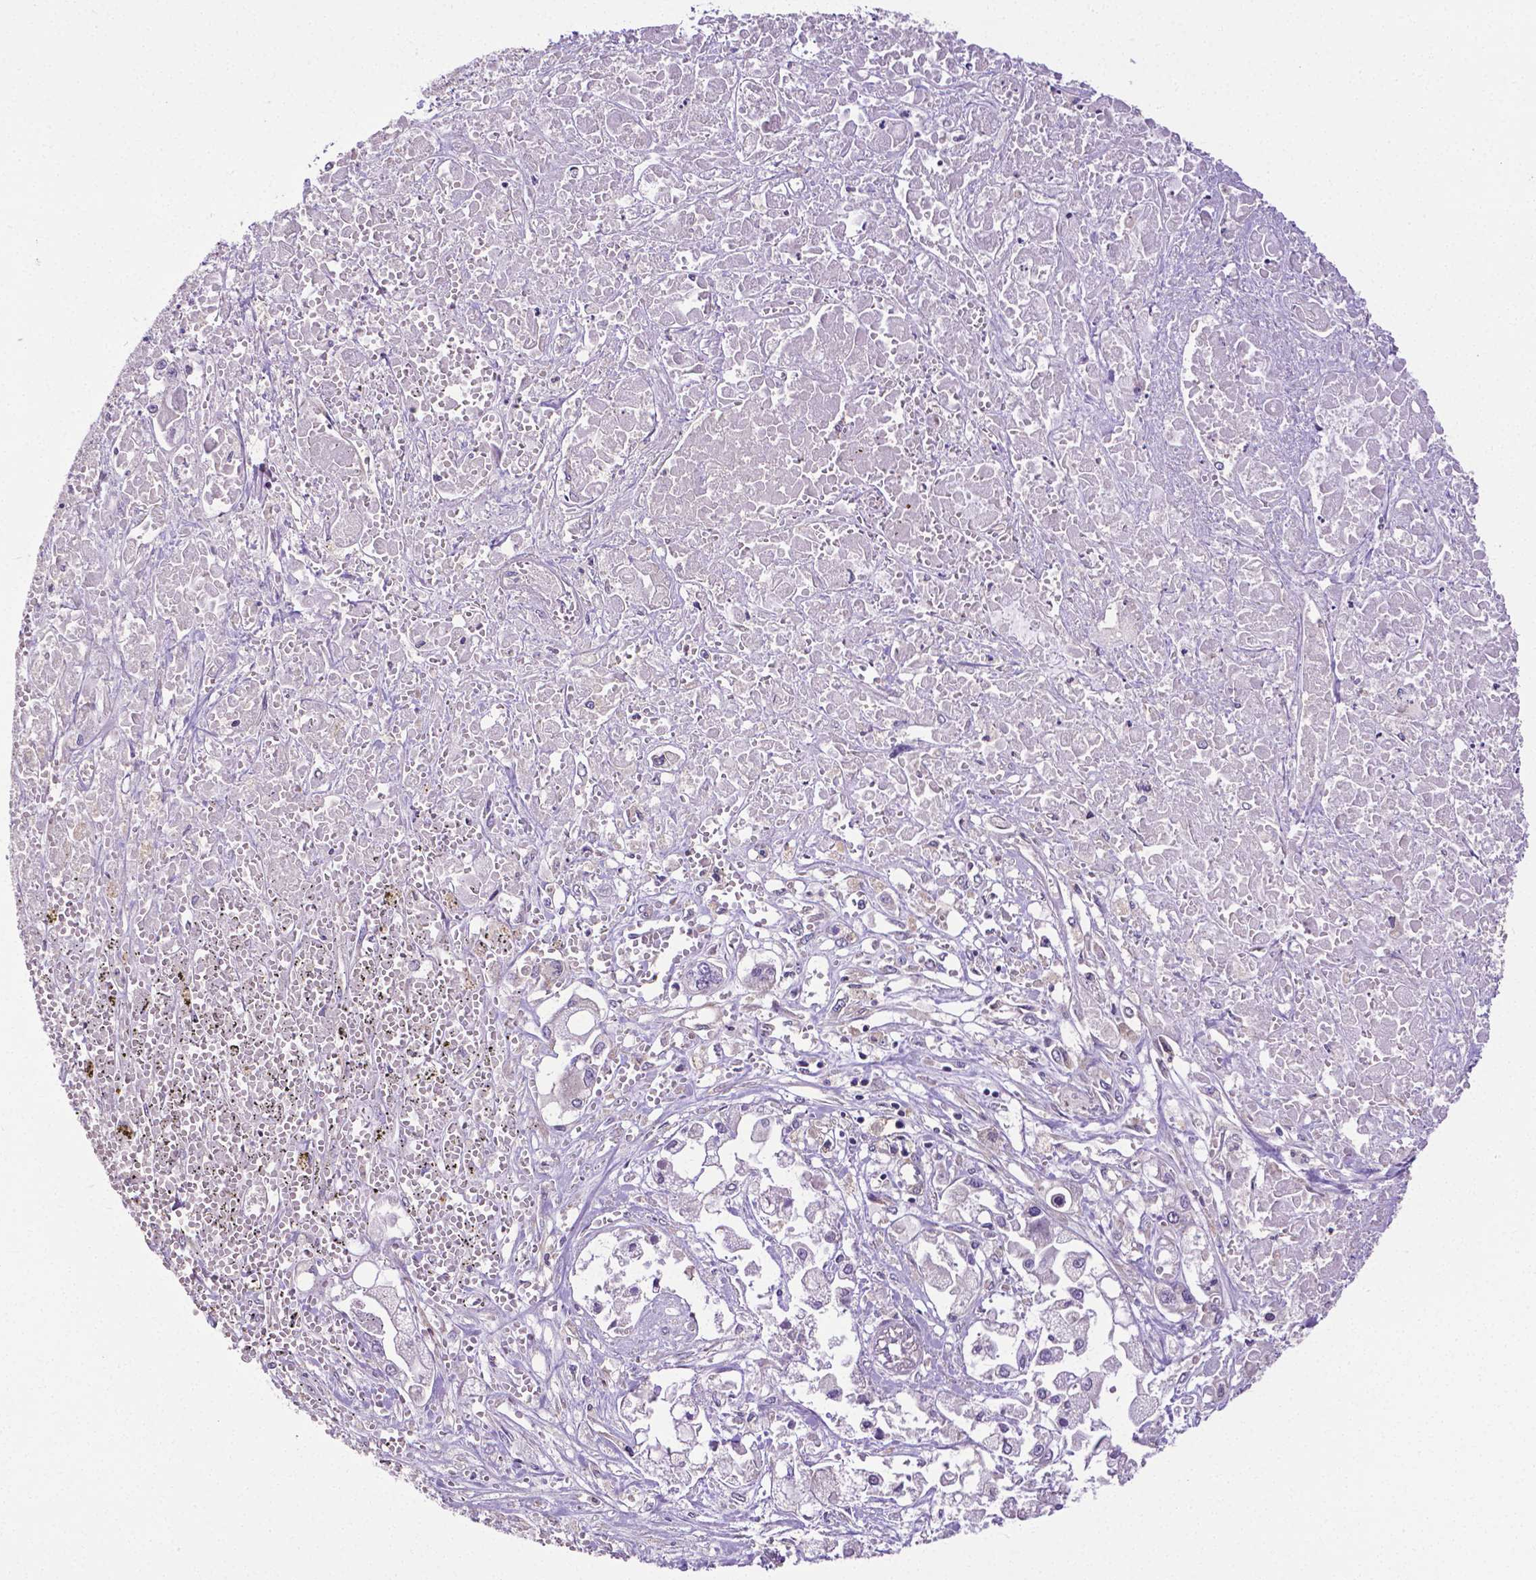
{"staining": {"intensity": "negative", "quantity": "none", "location": "none"}, "tissue": "pancreatic cancer", "cell_type": "Tumor cells", "image_type": "cancer", "snomed": [{"axis": "morphology", "description": "Adenocarcinoma, NOS"}, {"axis": "topography", "description": "Pancreas"}], "caption": "IHC histopathology image of pancreatic adenocarcinoma stained for a protein (brown), which exhibits no positivity in tumor cells. (Immunohistochemistry, brightfield microscopy, high magnification).", "gene": "DICER1", "patient": {"sex": "male", "age": 71}}